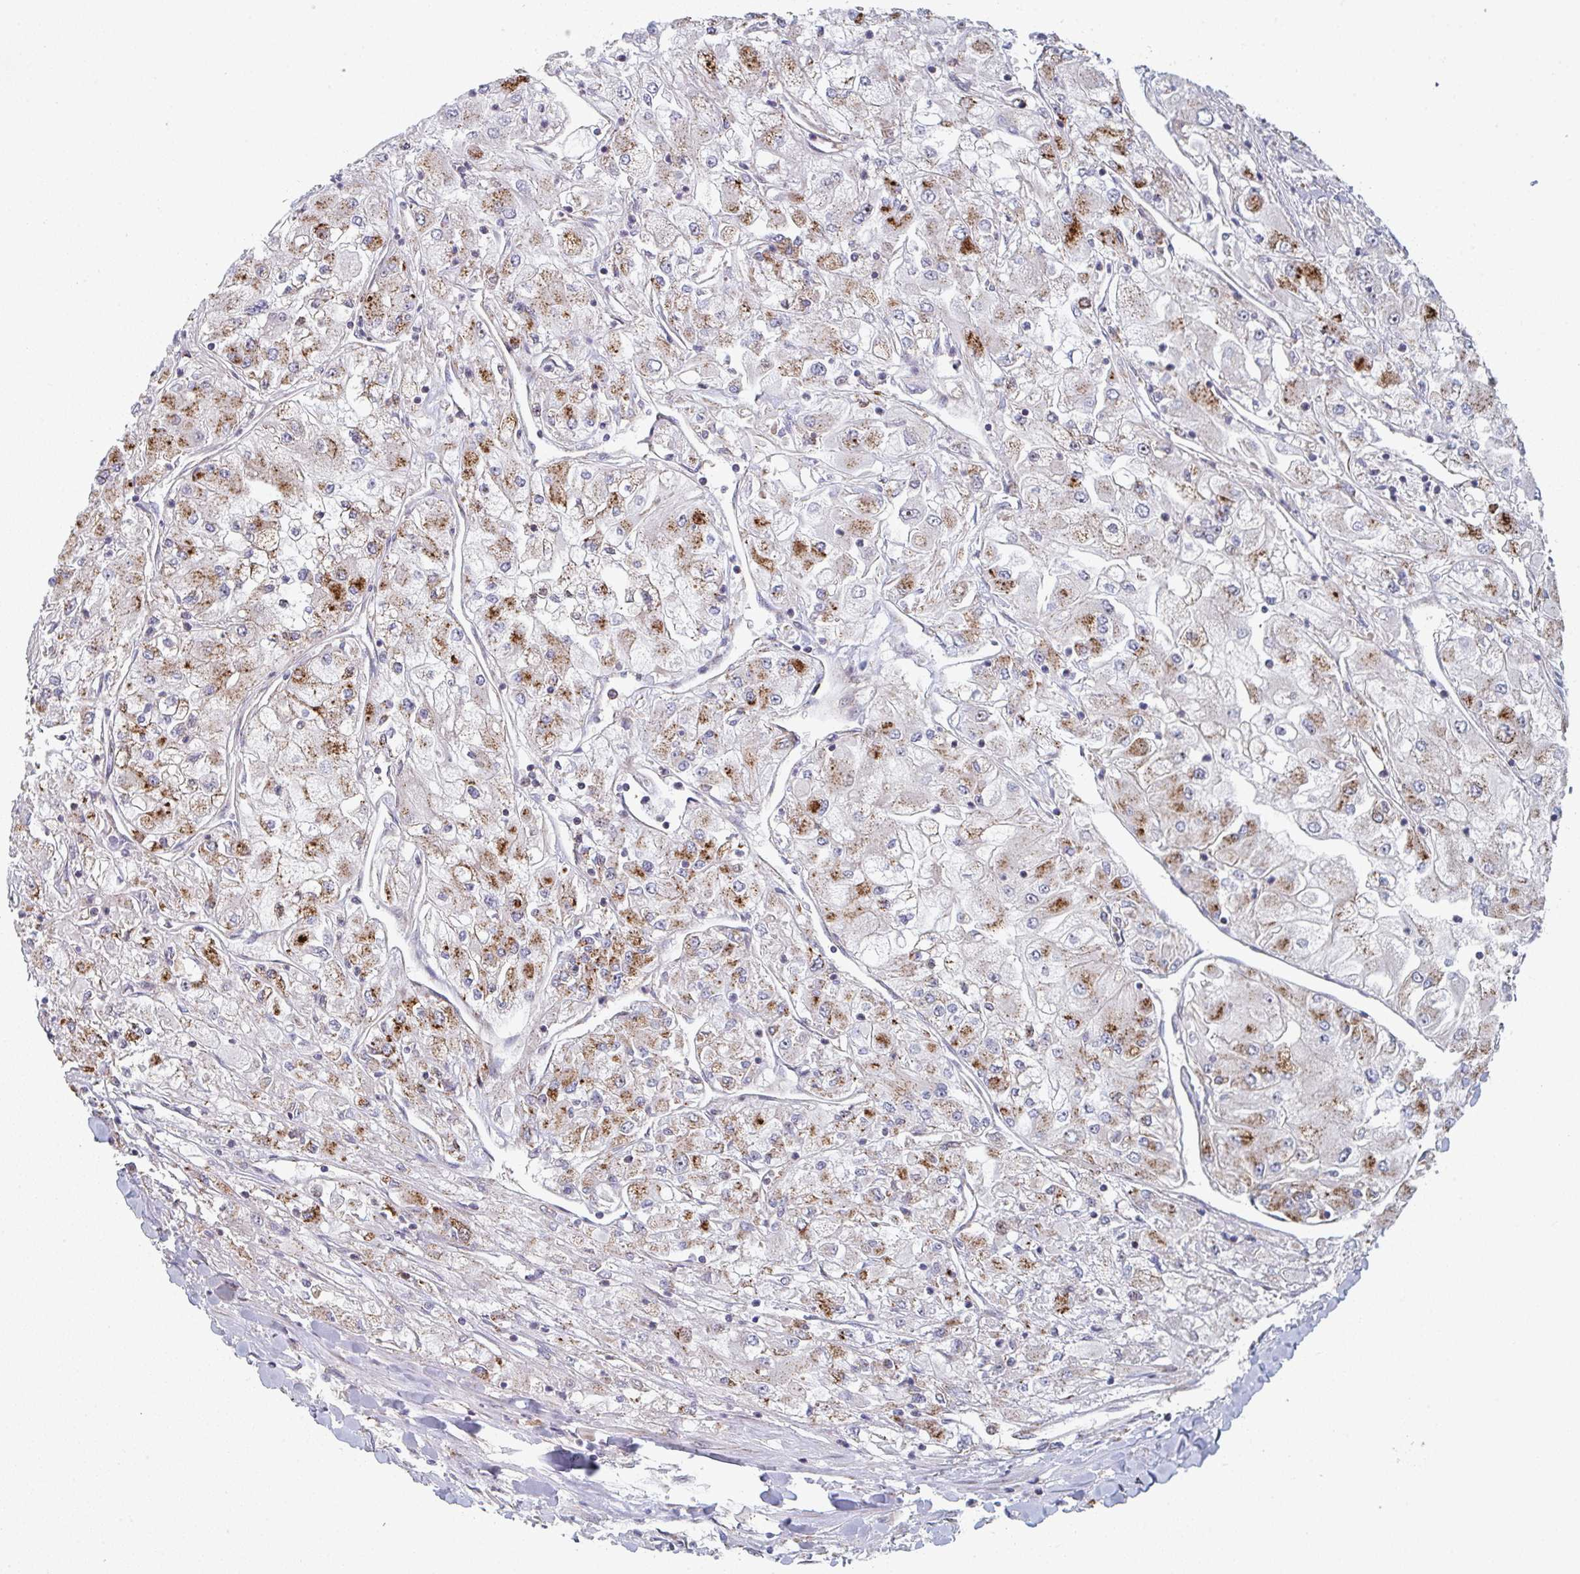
{"staining": {"intensity": "moderate", "quantity": ">75%", "location": "cytoplasmic/membranous"}, "tissue": "renal cancer", "cell_type": "Tumor cells", "image_type": "cancer", "snomed": [{"axis": "morphology", "description": "Adenocarcinoma, NOS"}, {"axis": "topography", "description": "Kidney"}], "caption": "Immunohistochemical staining of human renal cancer shows moderate cytoplasmic/membranous protein staining in approximately >75% of tumor cells. The staining was performed using DAB to visualize the protein expression in brown, while the nuclei were stained in blue with hematoxylin (Magnification: 20x).", "gene": "ZNF644", "patient": {"sex": "male", "age": 80}}